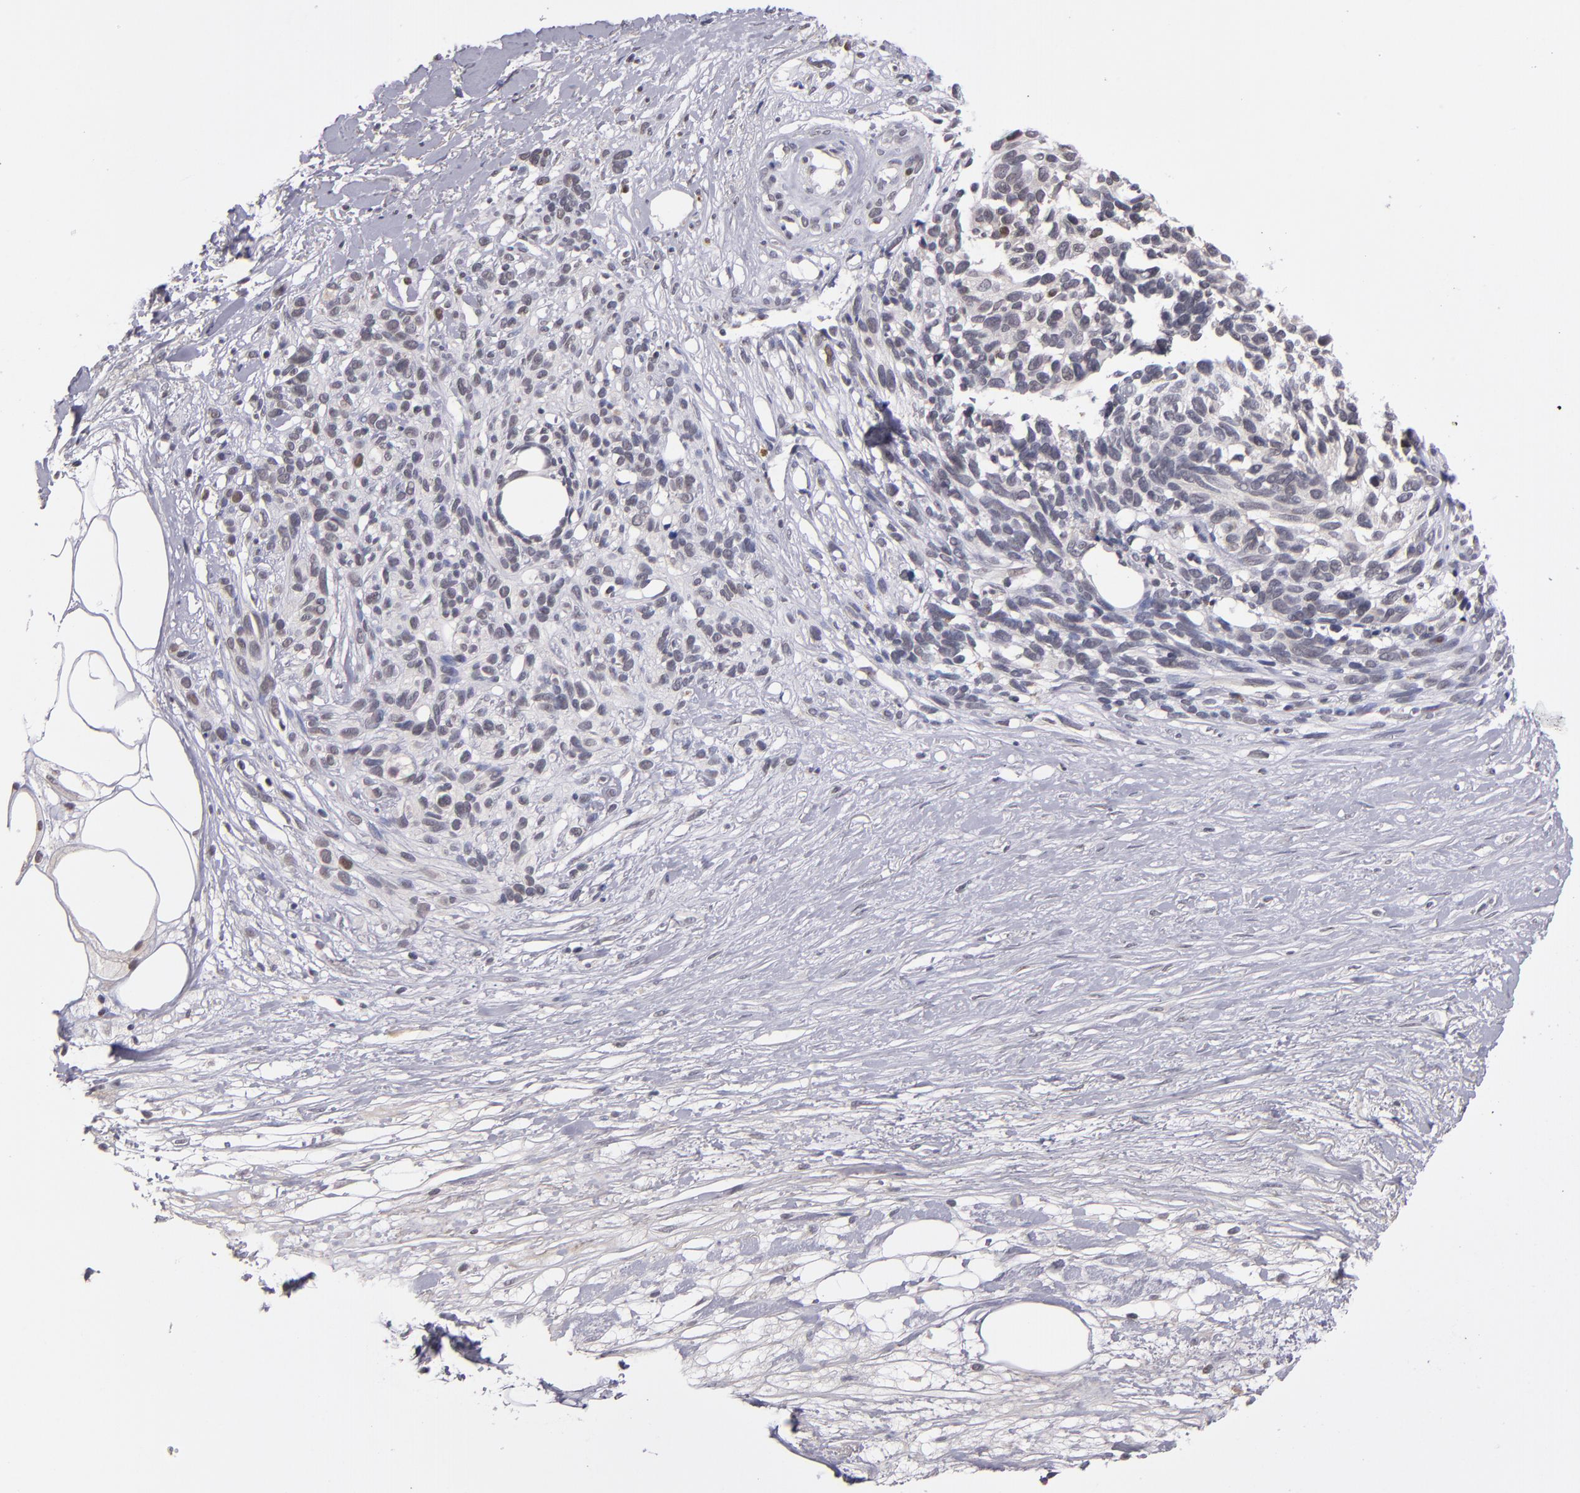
{"staining": {"intensity": "weak", "quantity": "<25%", "location": "nuclear"}, "tissue": "melanoma", "cell_type": "Tumor cells", "image_type": "cancer", "snomed": [{"axis": "morphology", "description": "Malignant melanoma, NOS"}, {"axis": "topography", "description": "Skin"}], "caption": "Immunohistochemistry of human melanoma shows no positivity in tumor cells.", "gene": "CDC7", "patient": {"sex": "female", "age": 85}}